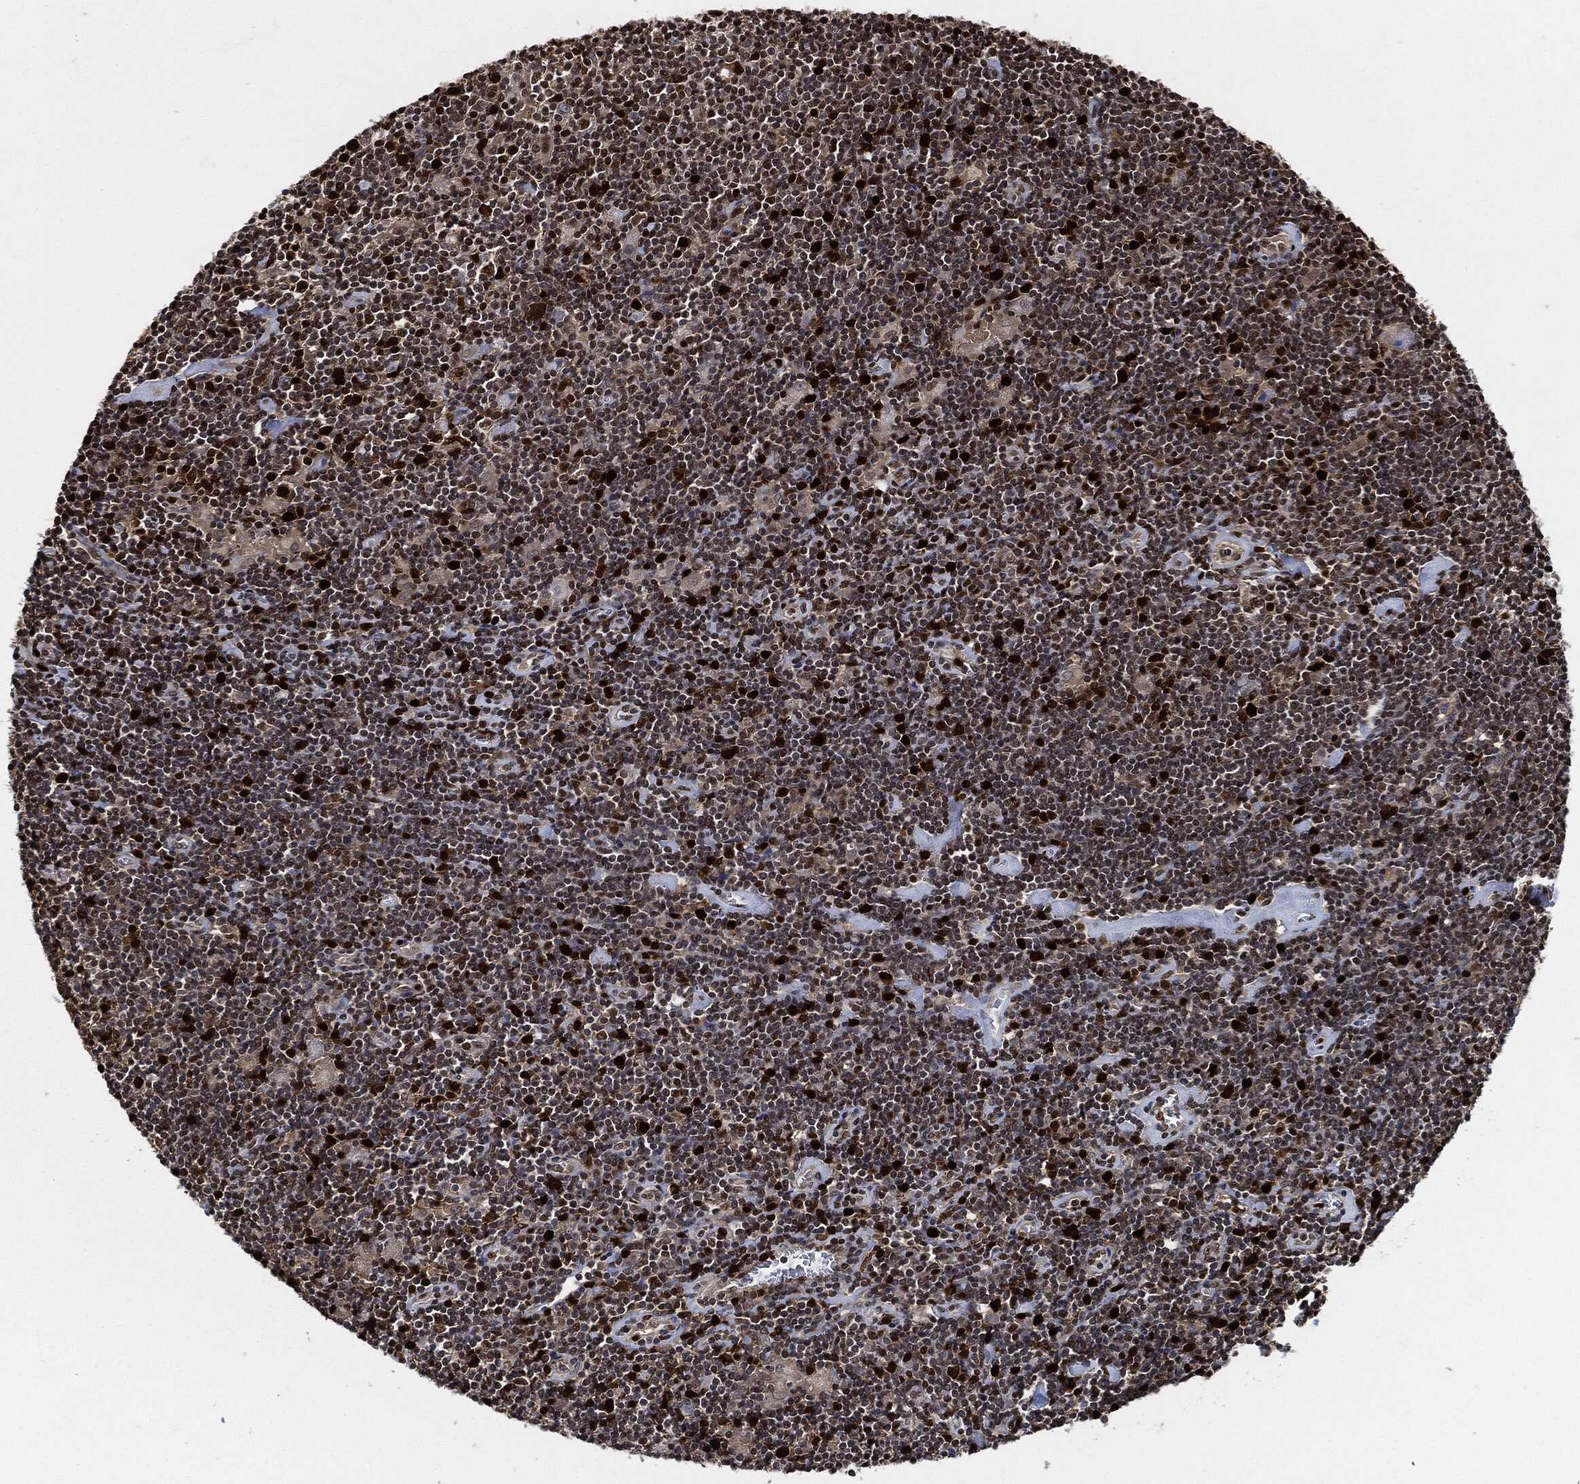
{"staining": {"intensity": "strong", "quantity": "<25%", "location": "nuclear"}, "tissue": "lymphoma", "cell_type": "Tumor cells", "image_type": "cancer", "snomed": [{"axis": "morphology", "description": "Hodgkin's disease, NOS"}, {"axis": "topography", "description": "Lymph node"}], "caption": "Hodgkin's disease was stained to show a protein in brown. There is medium levels of strong nuclear expression in approximately <25% of tumor cells.", "gene": "PCNA", "patient": {"sex": "male", "age": 40}}